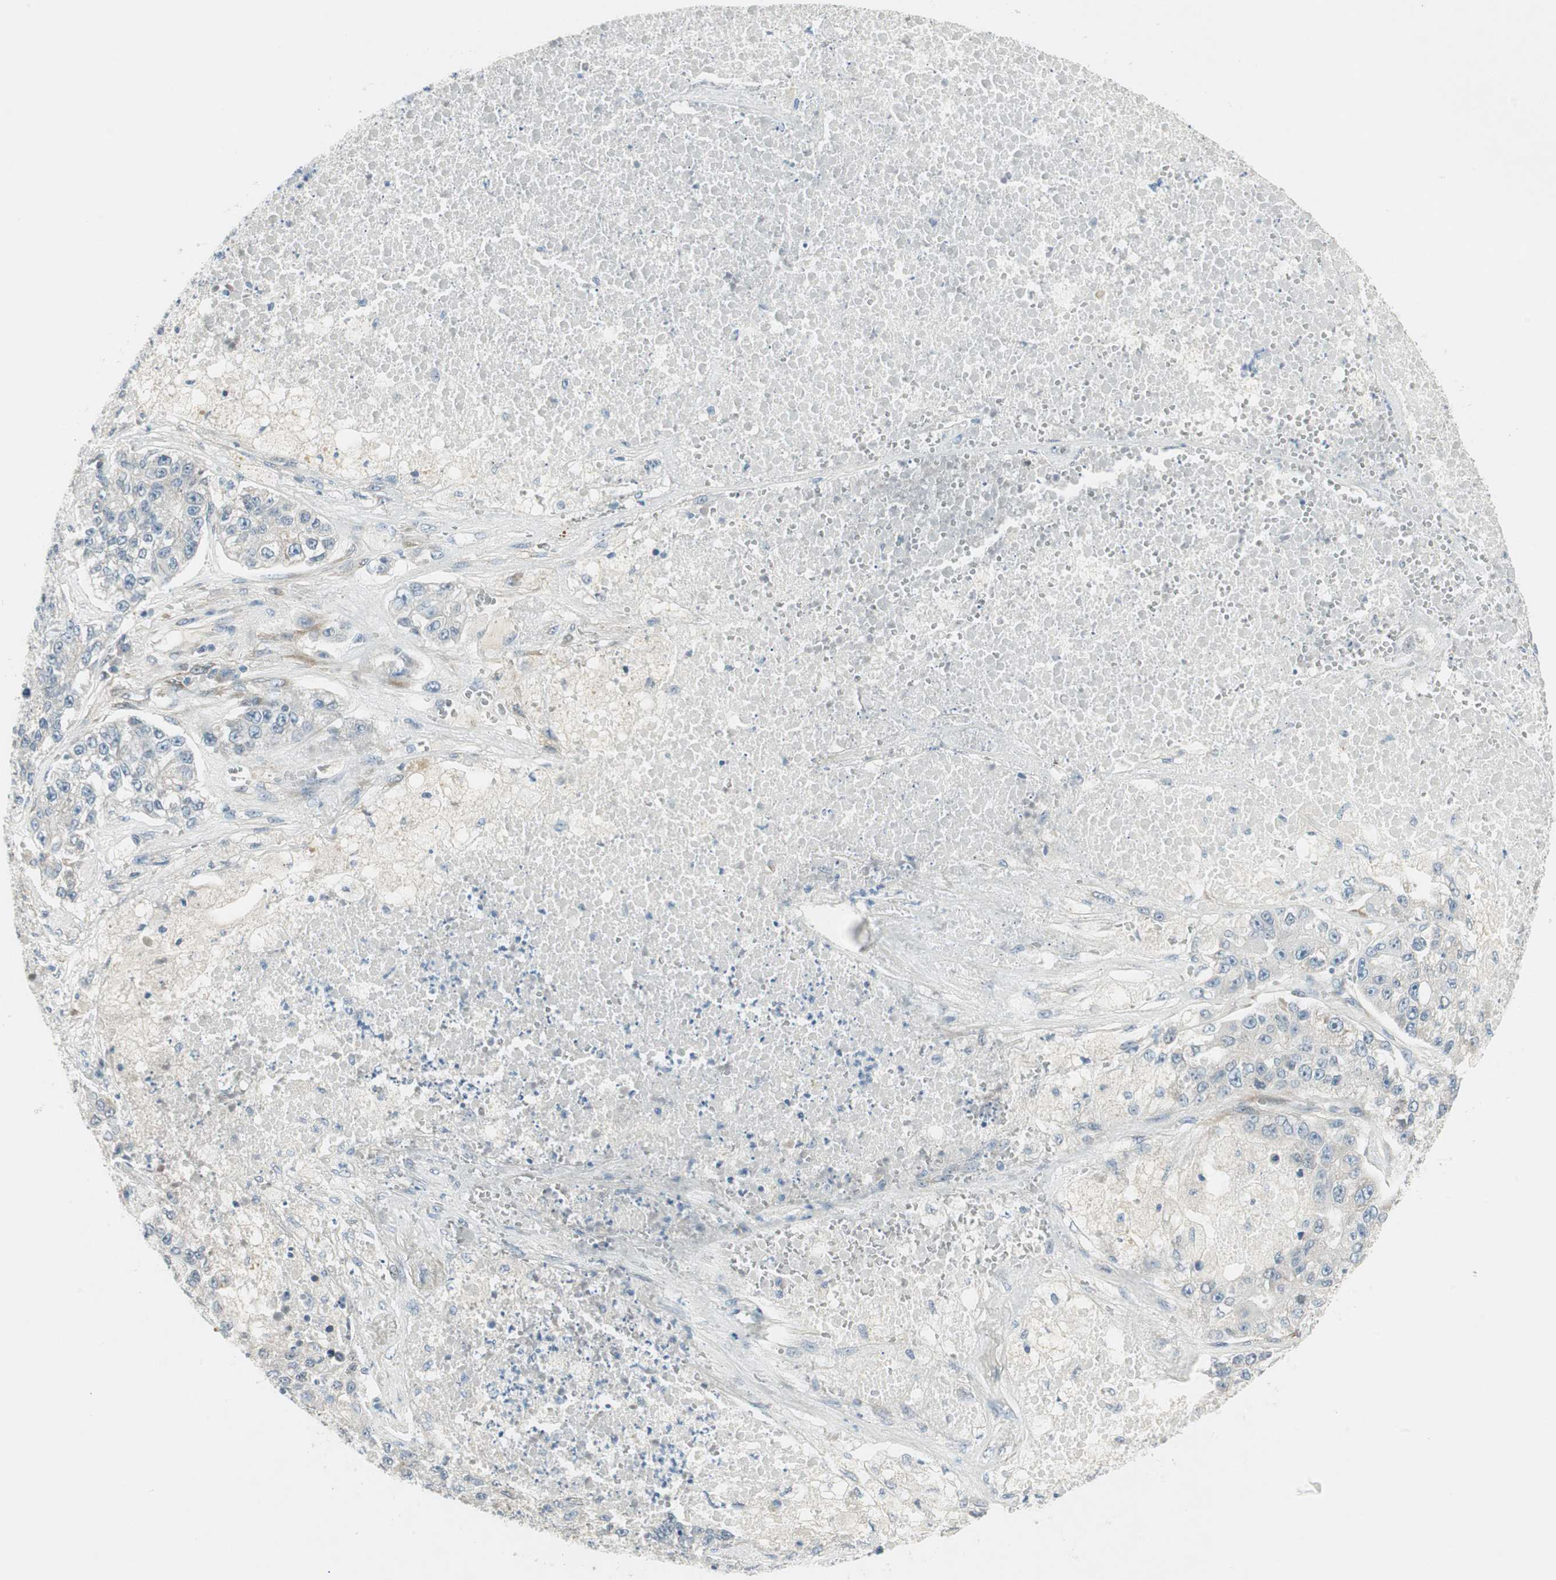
{"staining": {"intensity": "negative", "quantity": "none", "location": "none"}, "tissue": "lung cancer", "cell_type": "Tumor cells", "image_type": "cancer", "snomed": [{"axis": "morphology", "description": "Adenocarcinoma, NOS"}, {"axis": "topography", "description": "Lung"}], "caption": "Adenocarcinoma (lung) stained for a protein using immunohistochemistry demonstrates no expression tumor cells.", "gene": "STON1-GTF2A1L", "patient": {"sex": "male", "age": 49}}